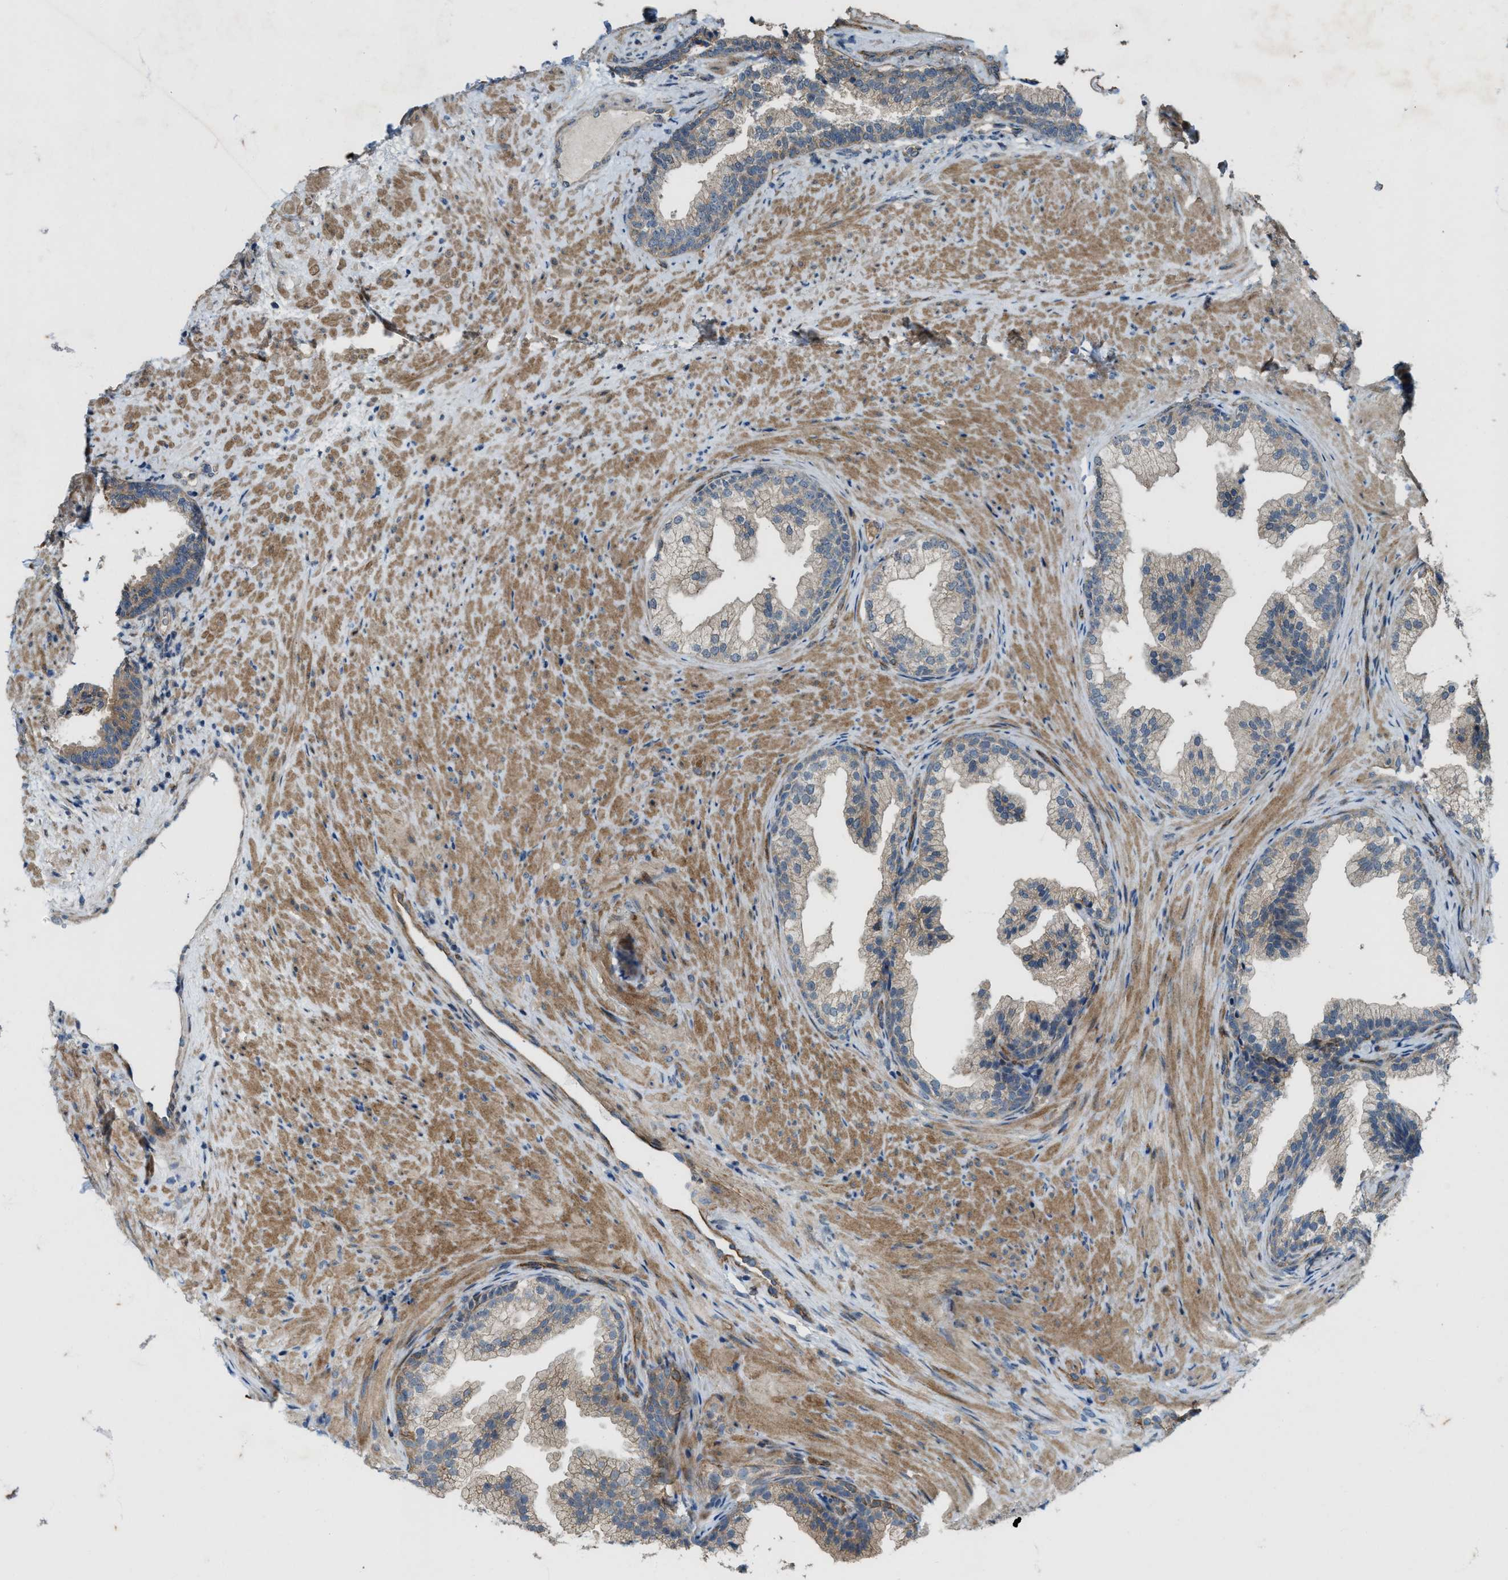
{"staining": {"intensity": "moderate", "quantity": "25%-75%", "location": "cytoplasmic/membranous"}, "tissue": "prostate", "cell_type": "Glandular cells", "image_type": "normal", "snomed": [{"axis": "morphology", "description": "Normal tissue, NOS"}, {"axis": "topography", "description": "Prostate"}], "caption": "Immunohistochemical staining of unremarkable human prostate displays 25%-75% levels of moderate cytoplasmic/membranous protein staining in approximately 25%-75% of glandular cells.", "gene": "LRRC72", "patient": {"sex": "male", "age": 76}}